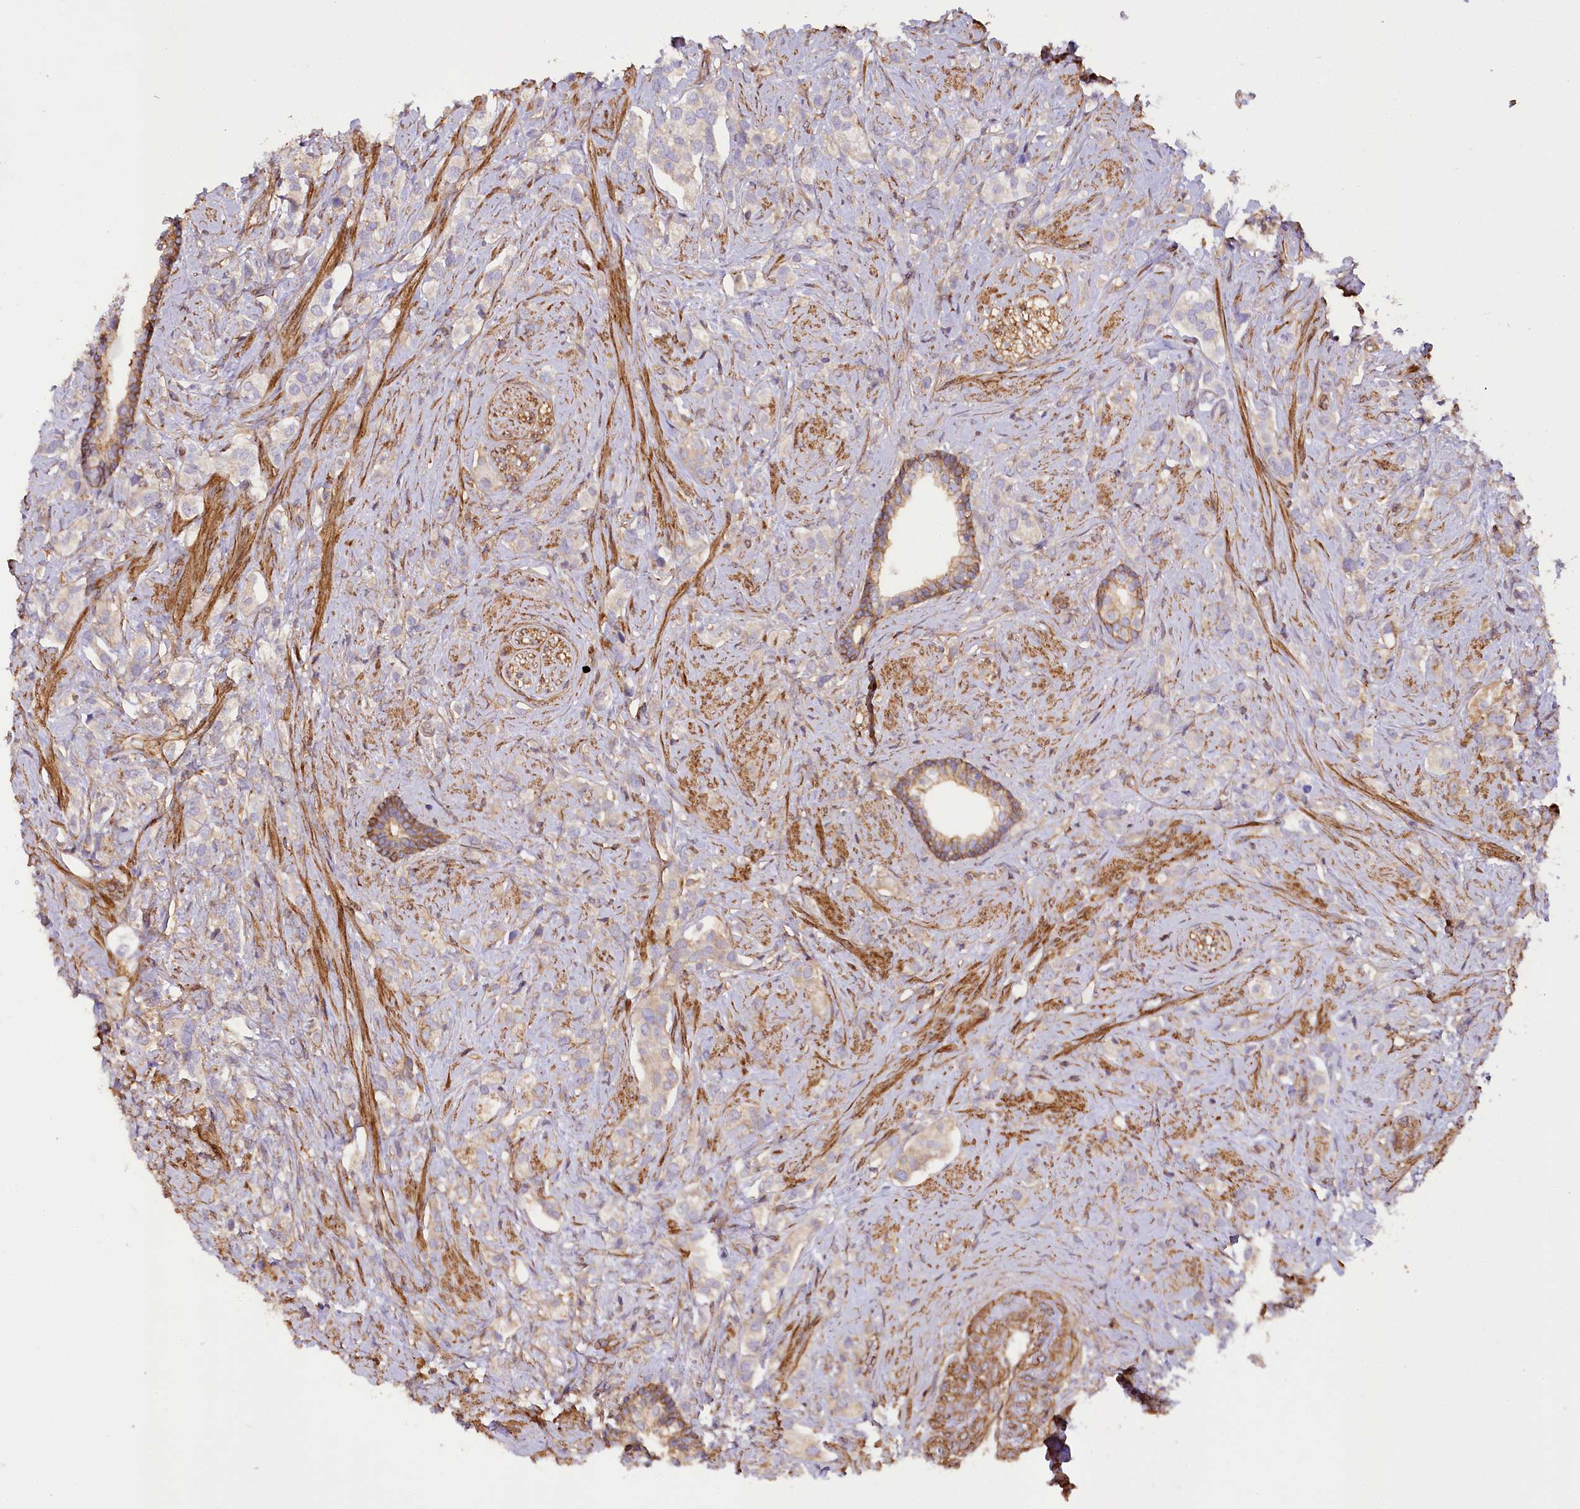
{"staining": {"intensity": "weak", "quantity": ">75%", "location": "cytoplasmic/membranous"}, "tissue": "prostate cancer", "cell_type": "Tumor cells", "image_type": "cancer", "snomed": [{"axis": "morphology", "description": "Adenocarcinoma, High grade"}, {"axis": "topography", "description": "Prostate"}], "caption": "IHC photomicrograph of prostate cancer (high-grade adenocarcinoma) stained for a protein (brown), which displays low levels of weak cytoplasmic/membranous staining in approximately >75% of tumor cells.", "gene": "SYNPO2", "patient": {"sex": "male", "age": 63}}